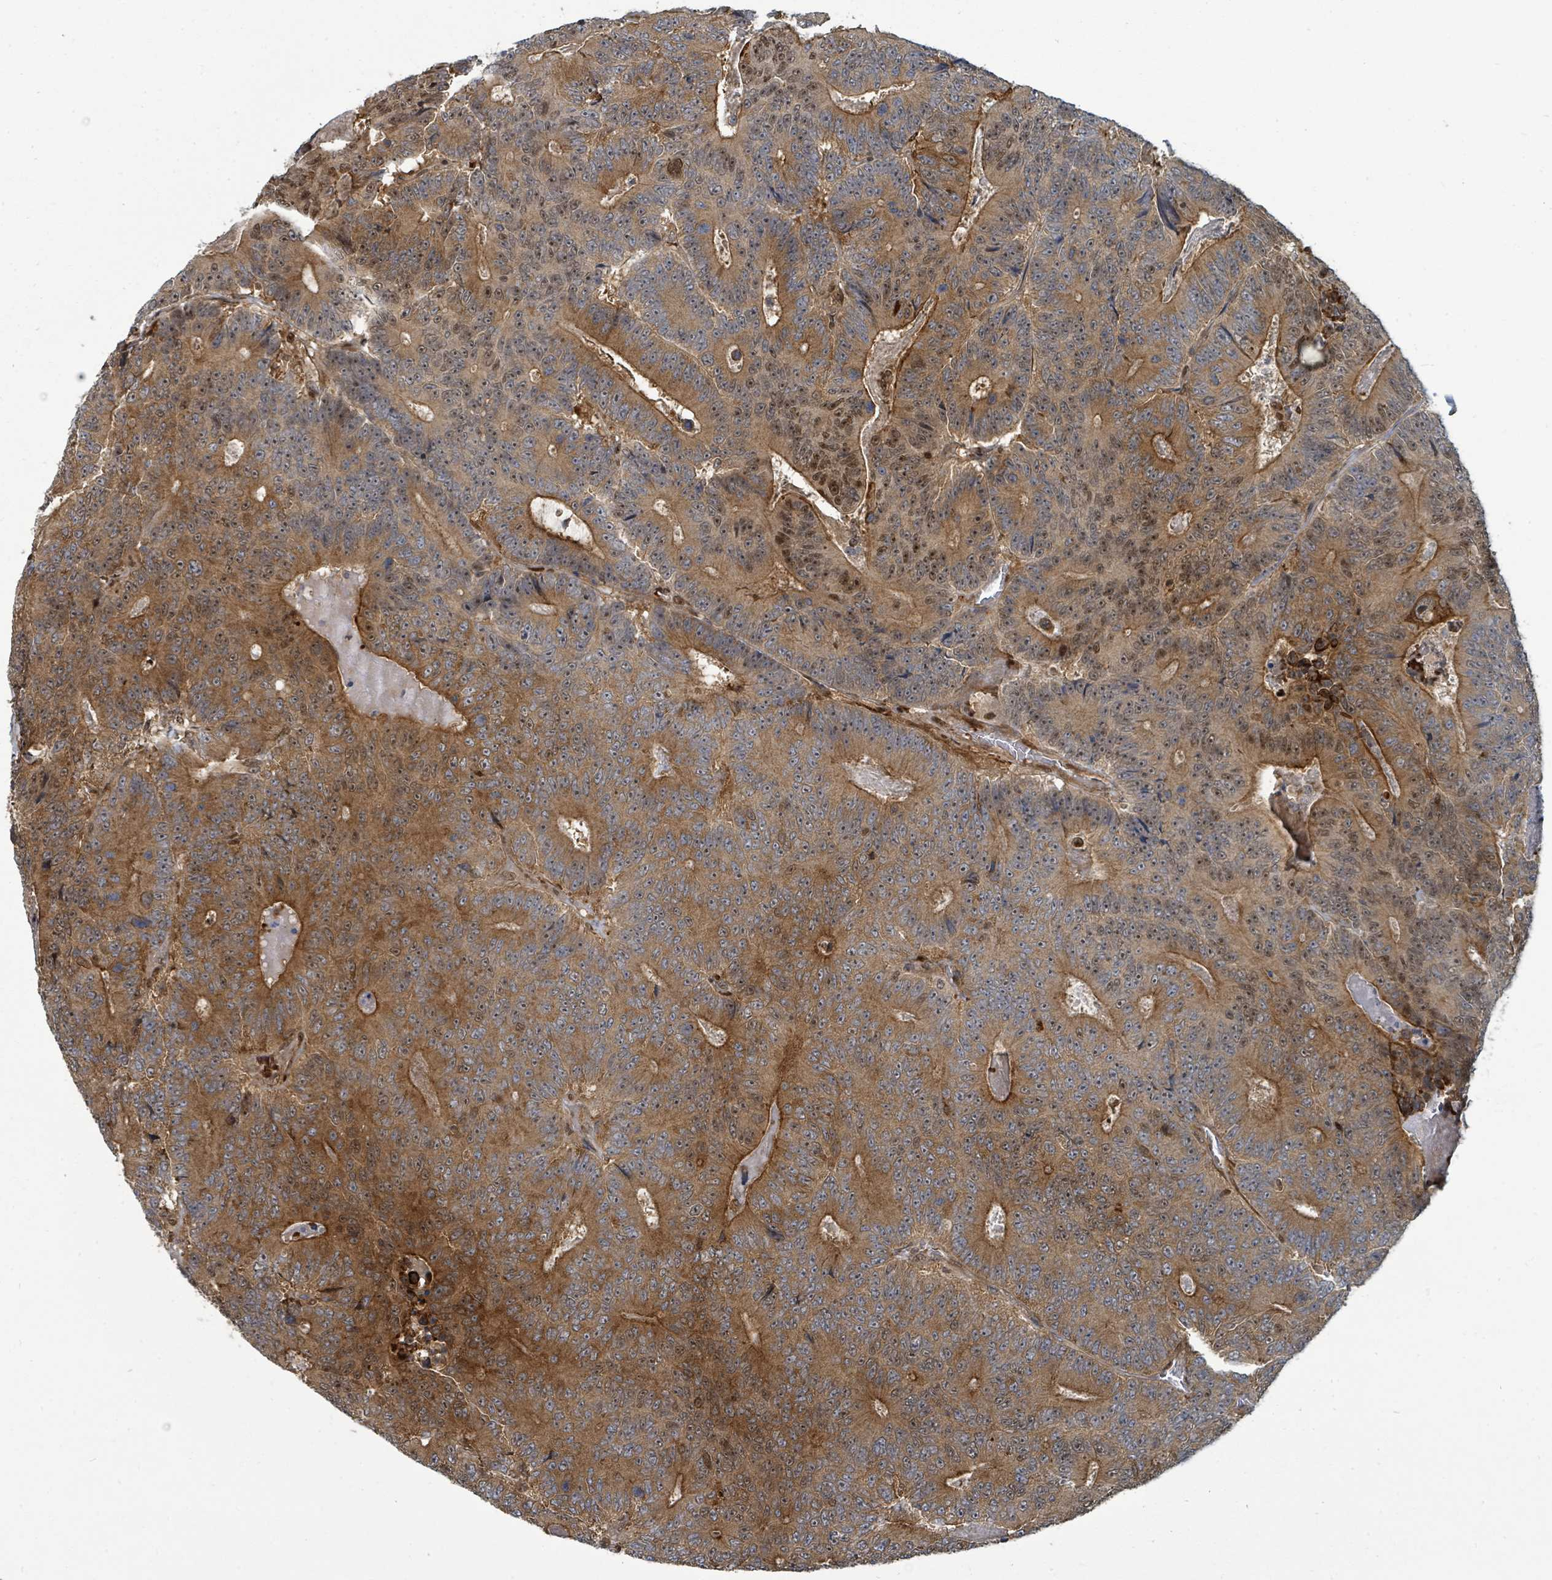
{"staining": {"intensity": "moderate", "quantity": ">75%", "location": "cytoplasmic/membranous"}, "tissue": "colorectal cancer", "cell_type": "Tumor cells", "image_type": "cancer", "snomed": [{"axis": "morphology", "description": "Adenocarcinoma, NOS"}, {"axis": "topography", "description": "Colon"}], "caption": "Moderate cytoplasmic/membranous protein positivity is identified in about >75% of tumor cells in adenocarcinoma (colorectal). (brown staining indicates protein expression, while blue staining denotes nuclei).", "gene": "TRDMT1", "patient": {"sex": "male", "age": 83}}